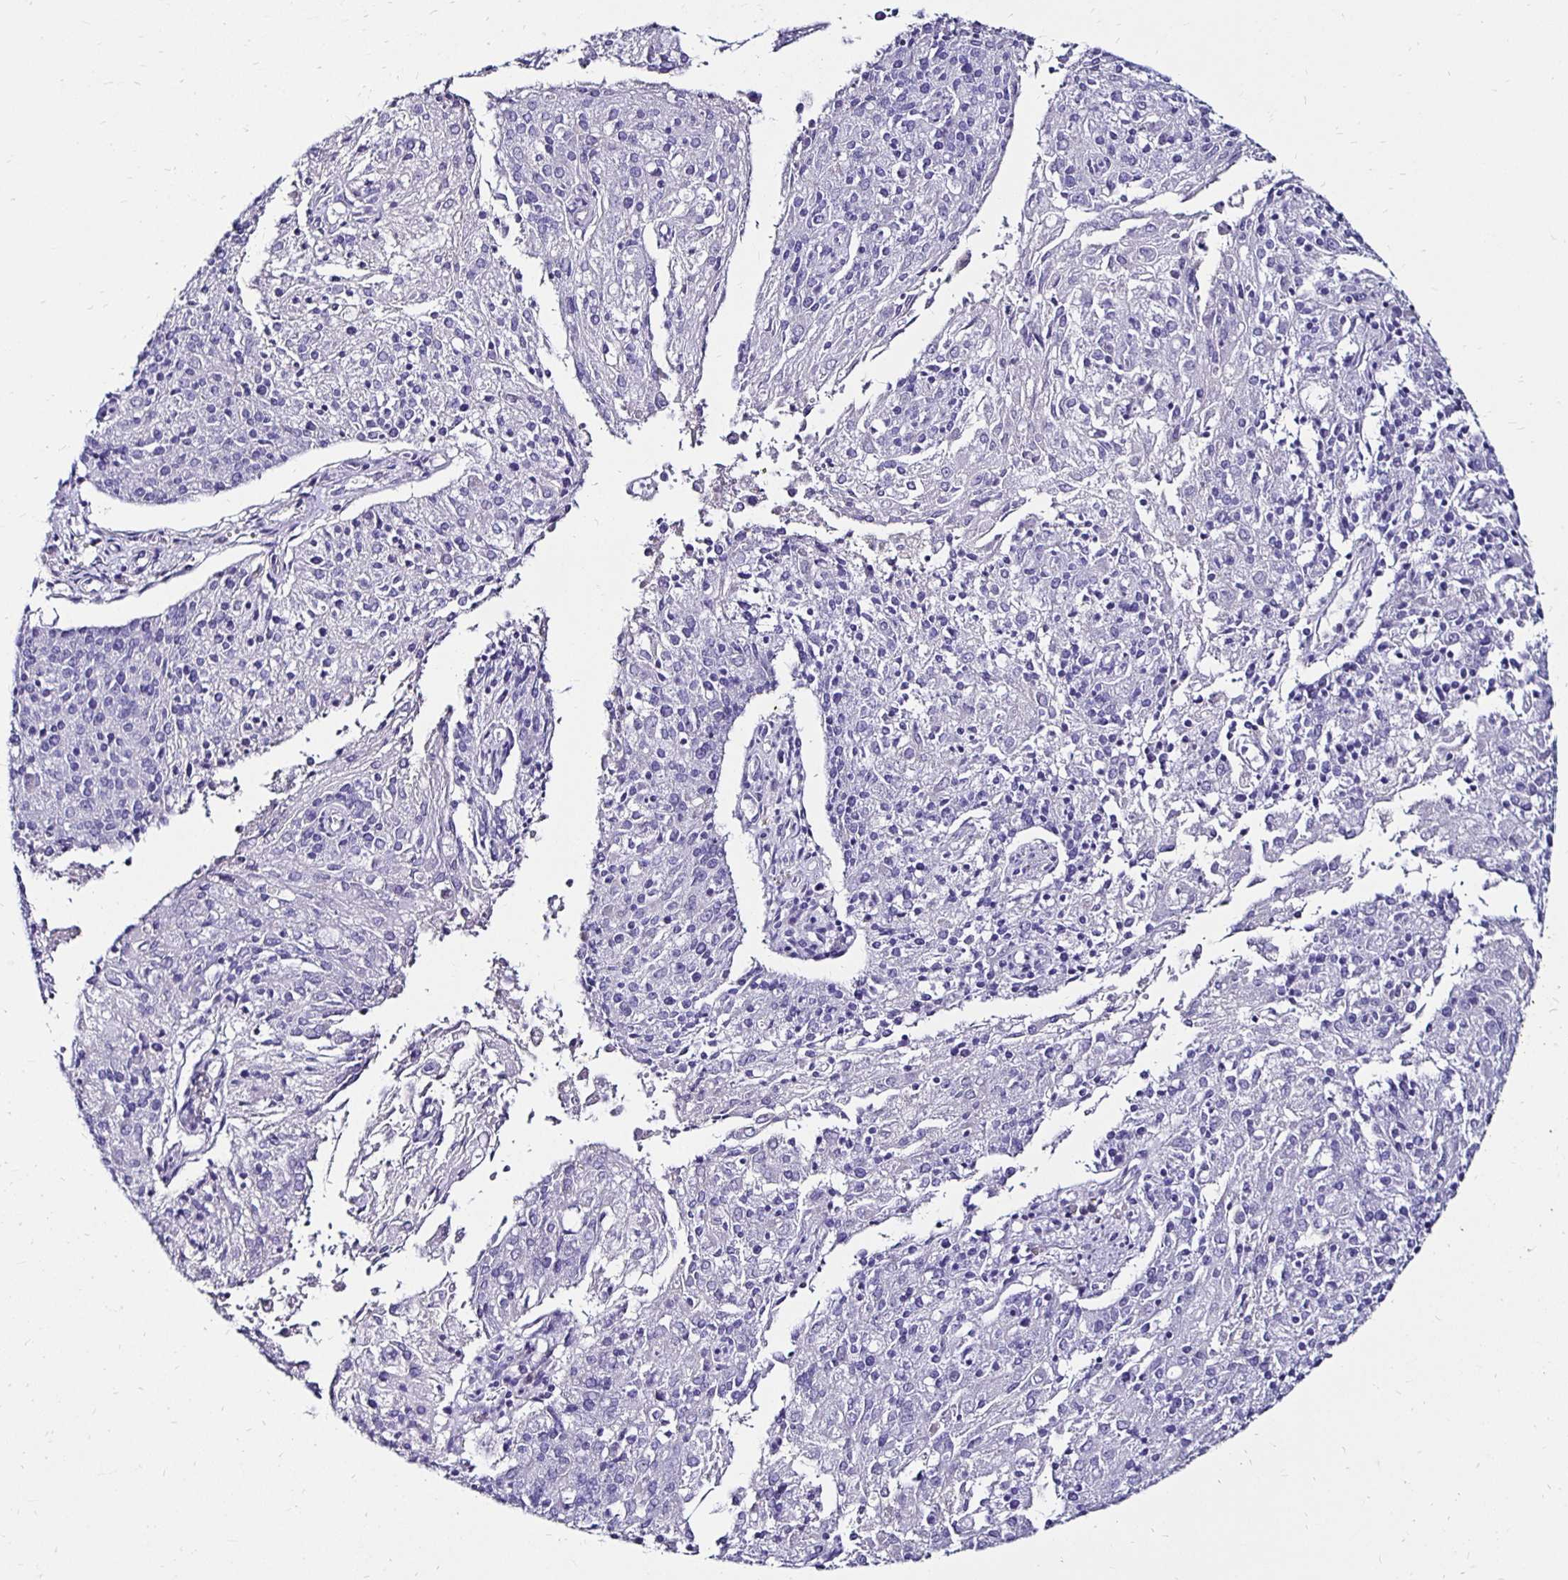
{"staining": {"intensity": "negative", "quantity": "none", "location": "none"}, "tissue": "endometrial cancer", "cell_type": "Tumor cells", "image_type": "cancer", "snomed": [{"axis": "morphology", "description": "Adenocarcinoma, NOS"}, {"axis": "topography", "description": "Endometrium"}], "caption": "IHC of human endometrial cancer (adenocarcinoma) reveals no staining in tumor cells.", "gene": "KCNT1", "patient": {"sex": "female", "age": 82}}